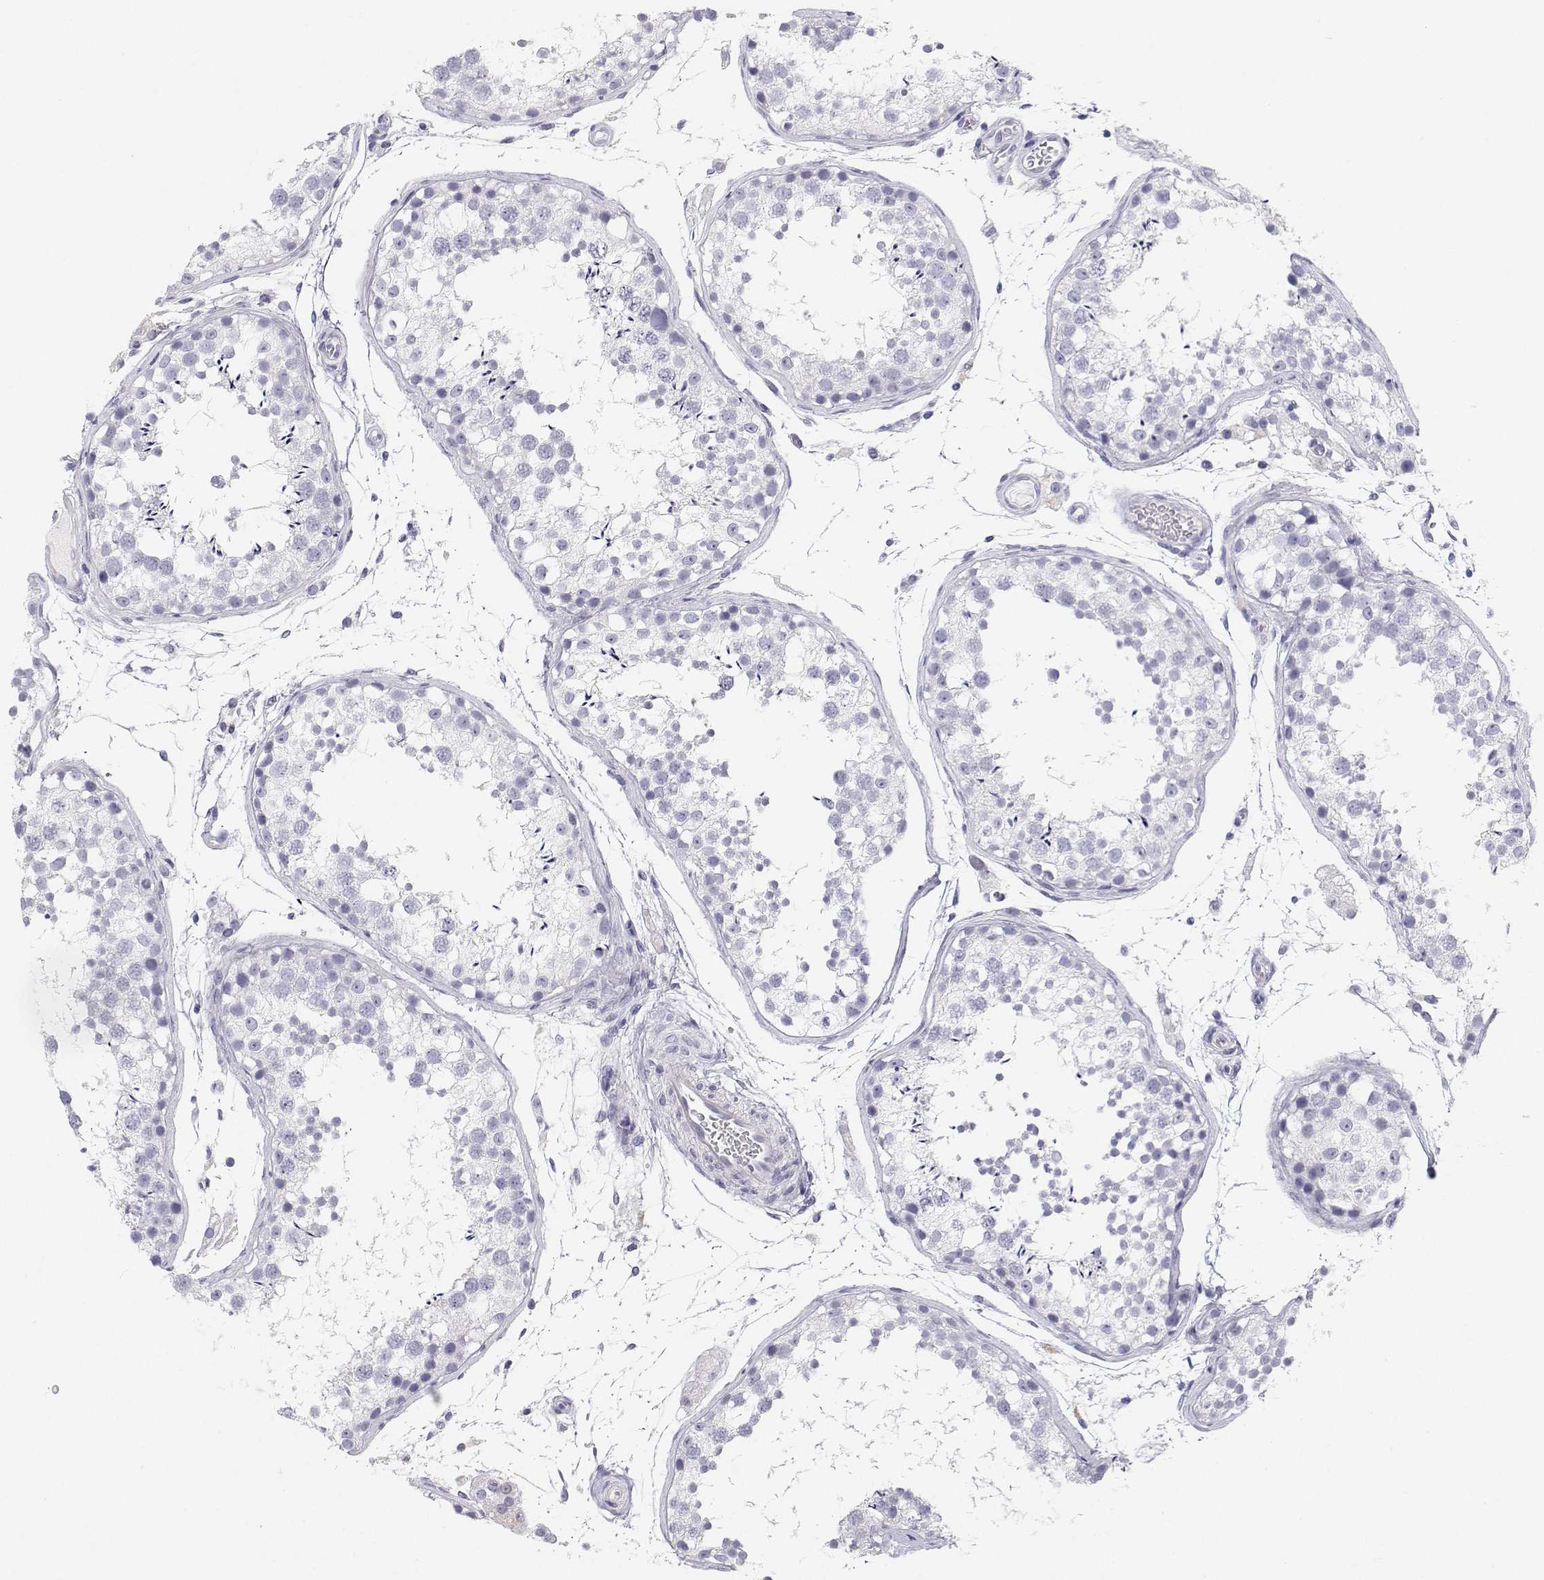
{"staining": {"intensity": "negative", "quantity": "none", "location": "none"}, "tissue": "testis", "cell_type": "Cells in seminiferous ducts", "image_type": "normal", "snomed": [{"axis": "morphology", "description": "Normal tissue, NOS"}, {"axis": "topography", "description": "Testis"}], "caption": "Immunohistochemistry of normal human testis displays no expression in cells in seminiferous ducts. Nuclei are stained in blue.", "gene": "BHMT", "patient": {"sex": "male", "age": 29}}